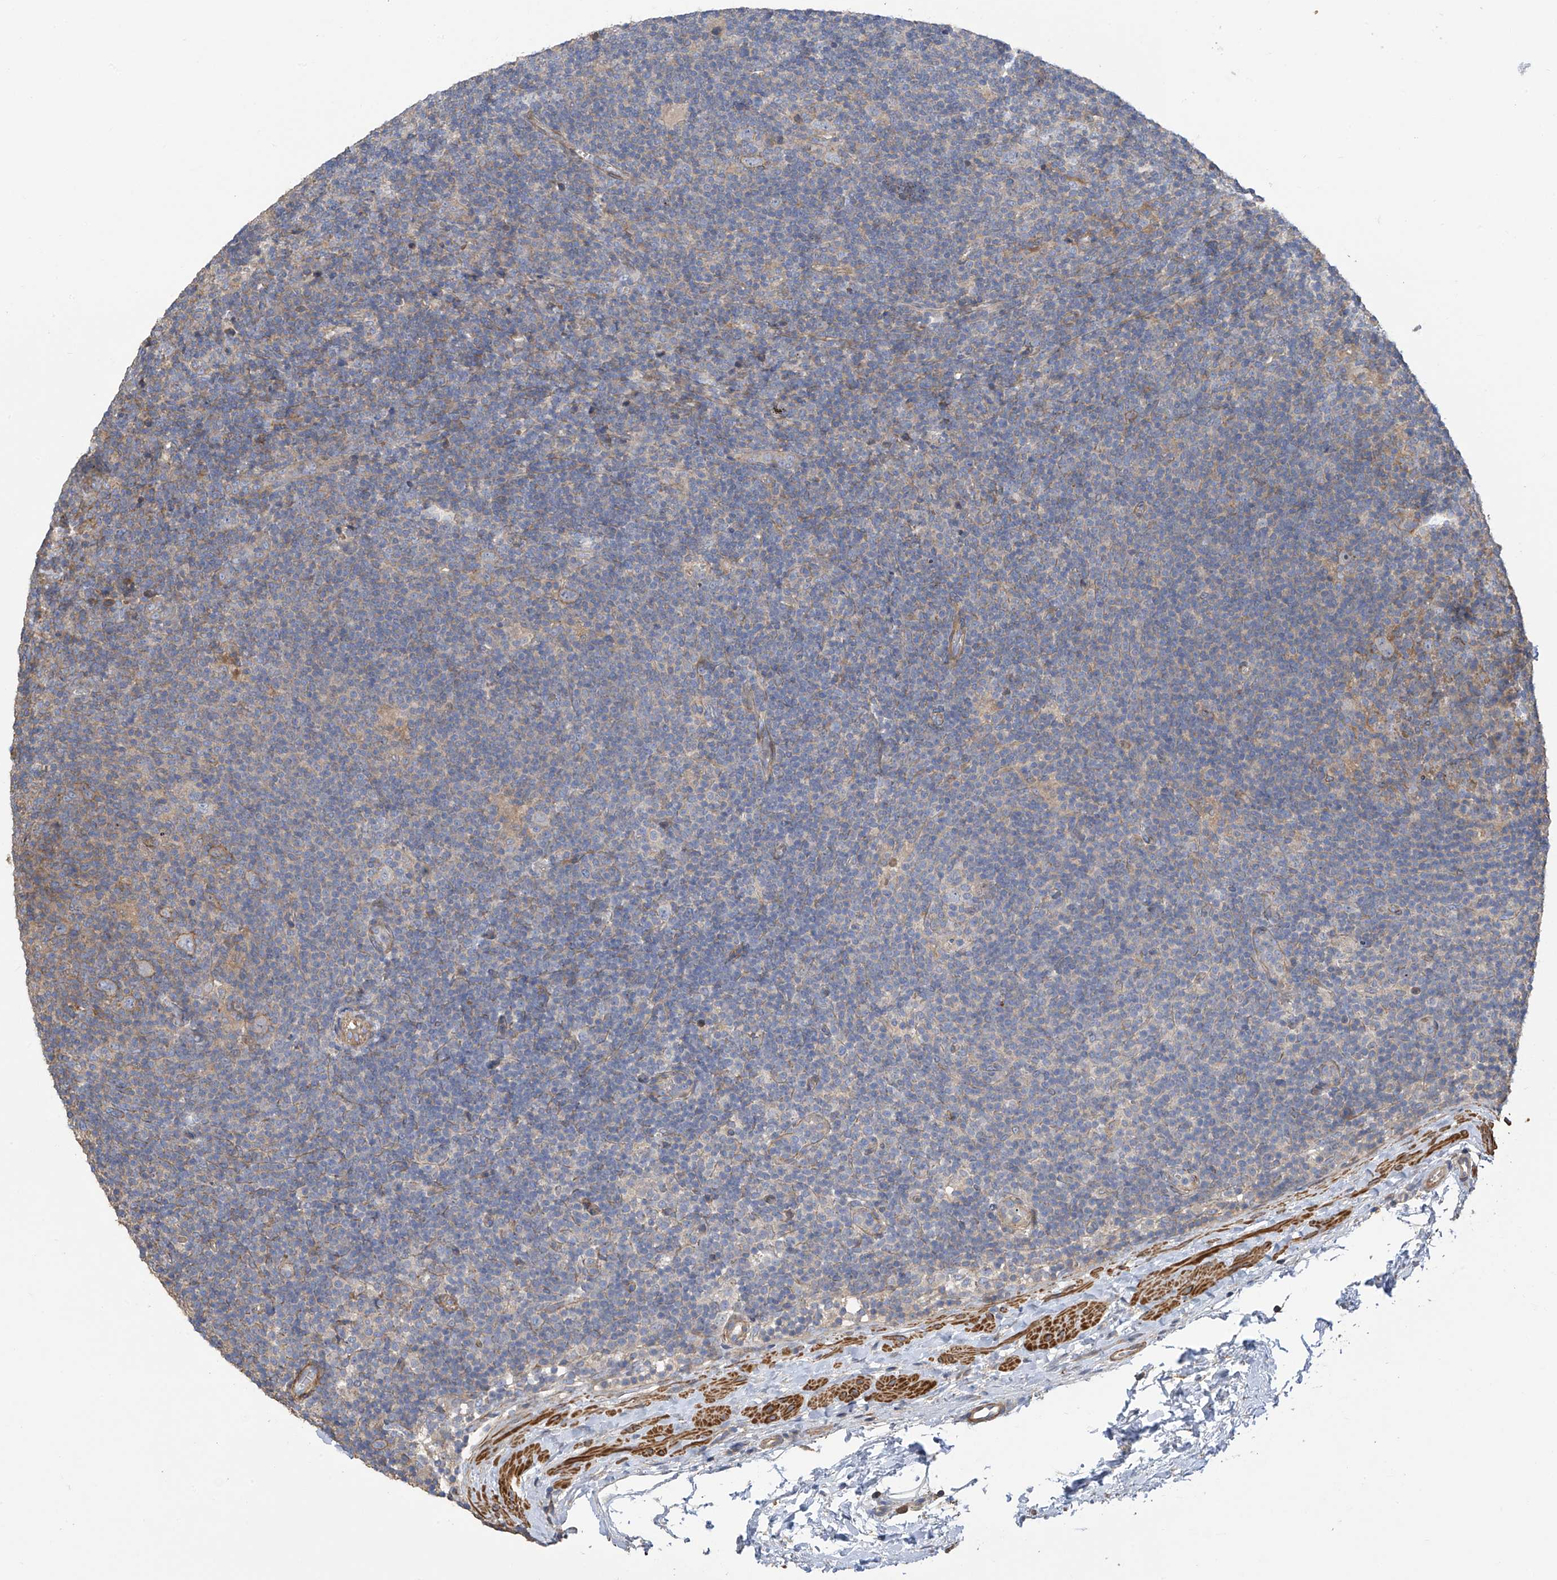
{"staining": {"intensity": "weak", "quantity": "<25%", "location": "cytoplasmic/membranous"}, "tissue": "lymphoma", "cell_type": "Tumor cells", "image_type": "cancer", "snomed": [{"axis": "morphology", "description": "Hodgkin's disease, NOS"}, {"axis": "topography", "description": "Lymph node"}], "caption": "Human lymphoma stained for a protein using immunohistochemistry (IHC) exhibits no expression in tumor cells.", "gene": "SLC43A3", "patient": {"sex": "female", "age": 57}}